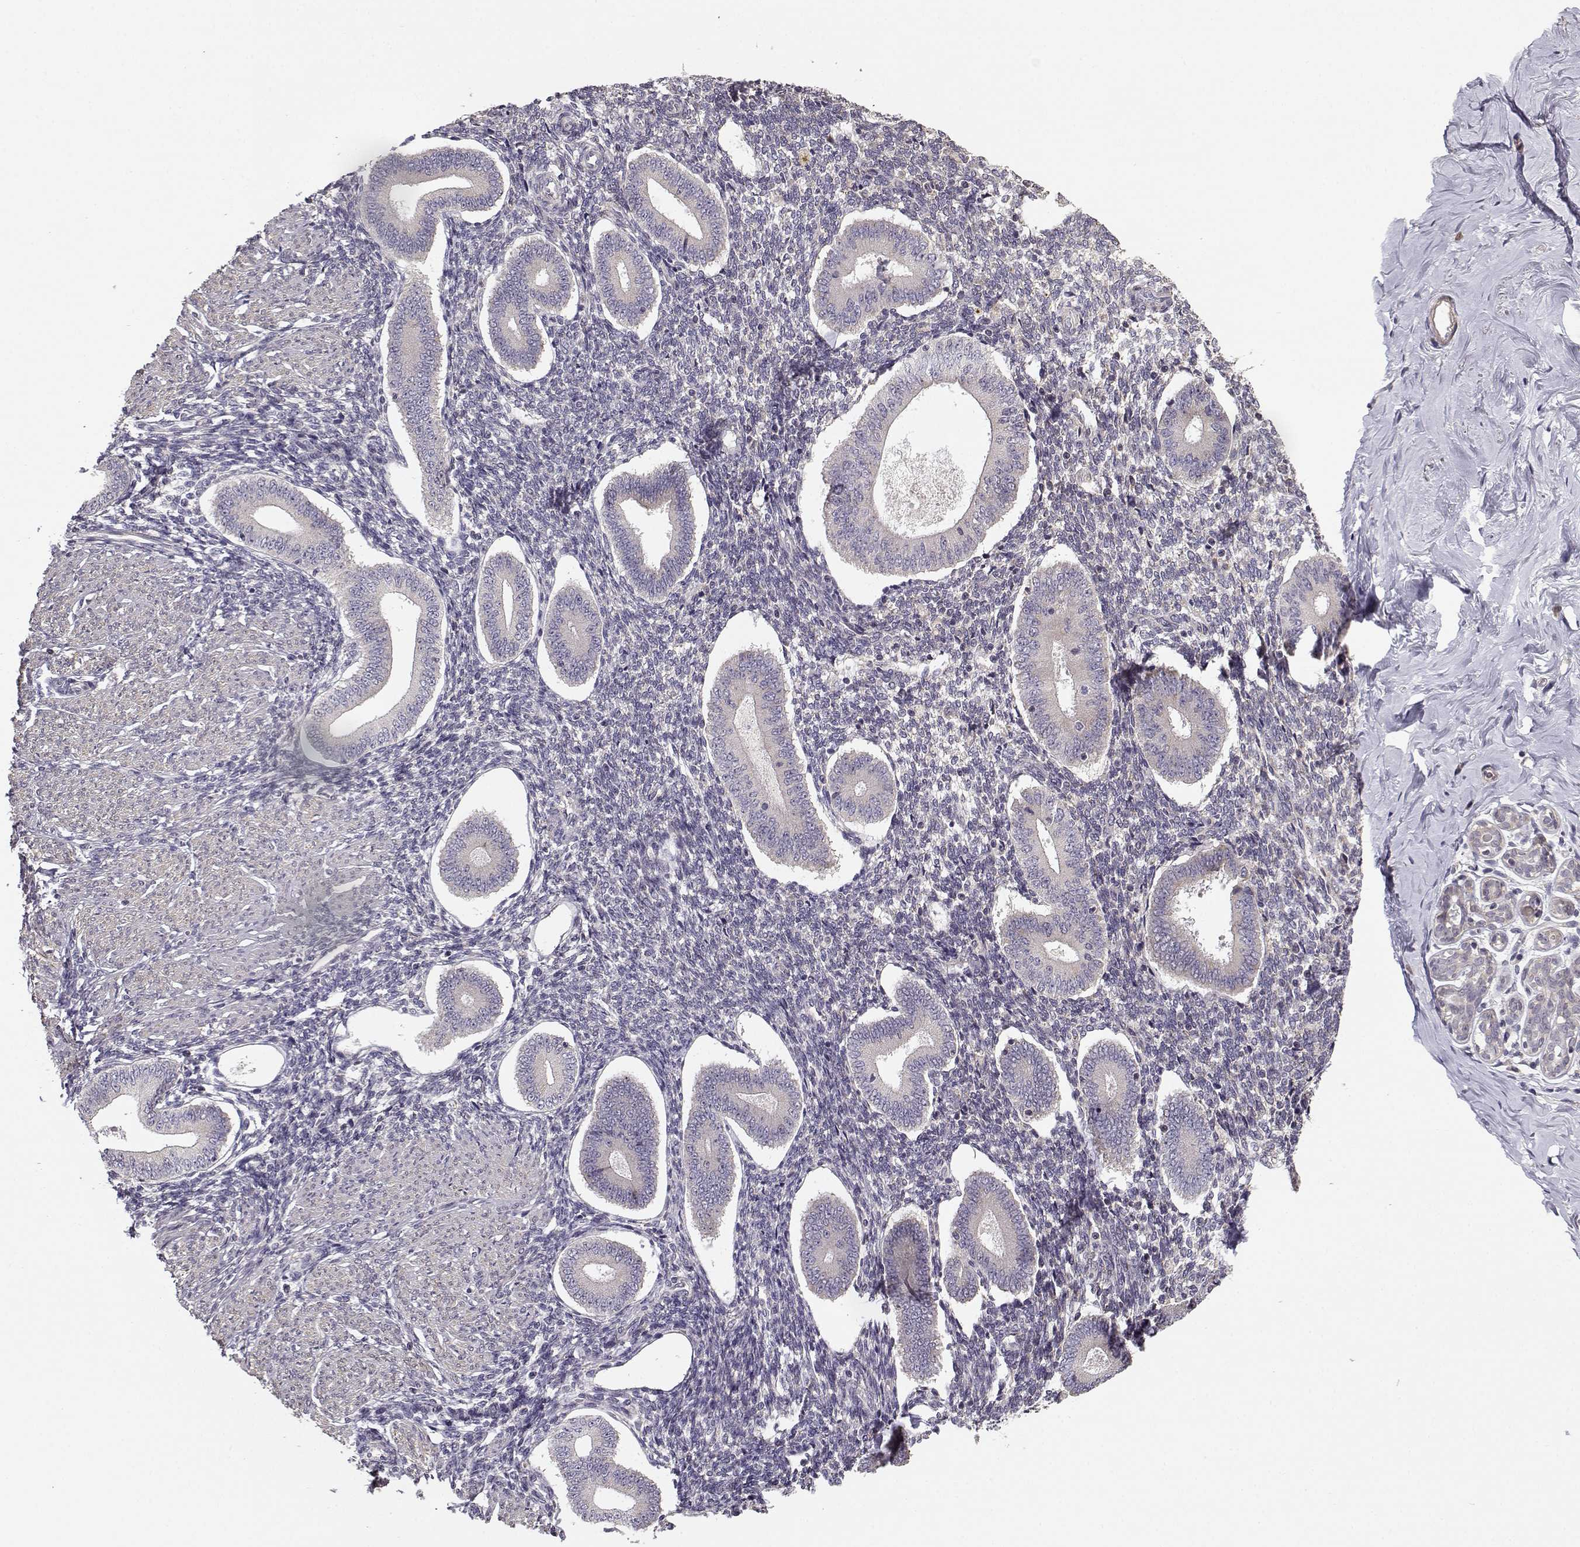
{"staining": {"intensity": "negative", "quantity": "none", "location": "none"}, "tissue": "endometrium", "cell_type": "Cells in endometrial stroma", "image_type": "normal", "snomed": [{"axis": "morphology", "description": "Normal tissue, NOS"}, {"axis": "topography", "description": "Endometrium"}], "caption": "The immunohistochemistry (IHC) histopathology image has no significant positivity in cells in endometrial stroma of endometrium.", "gene": "ENTPD8", "patient": {"sex": "female", "age": 40}}